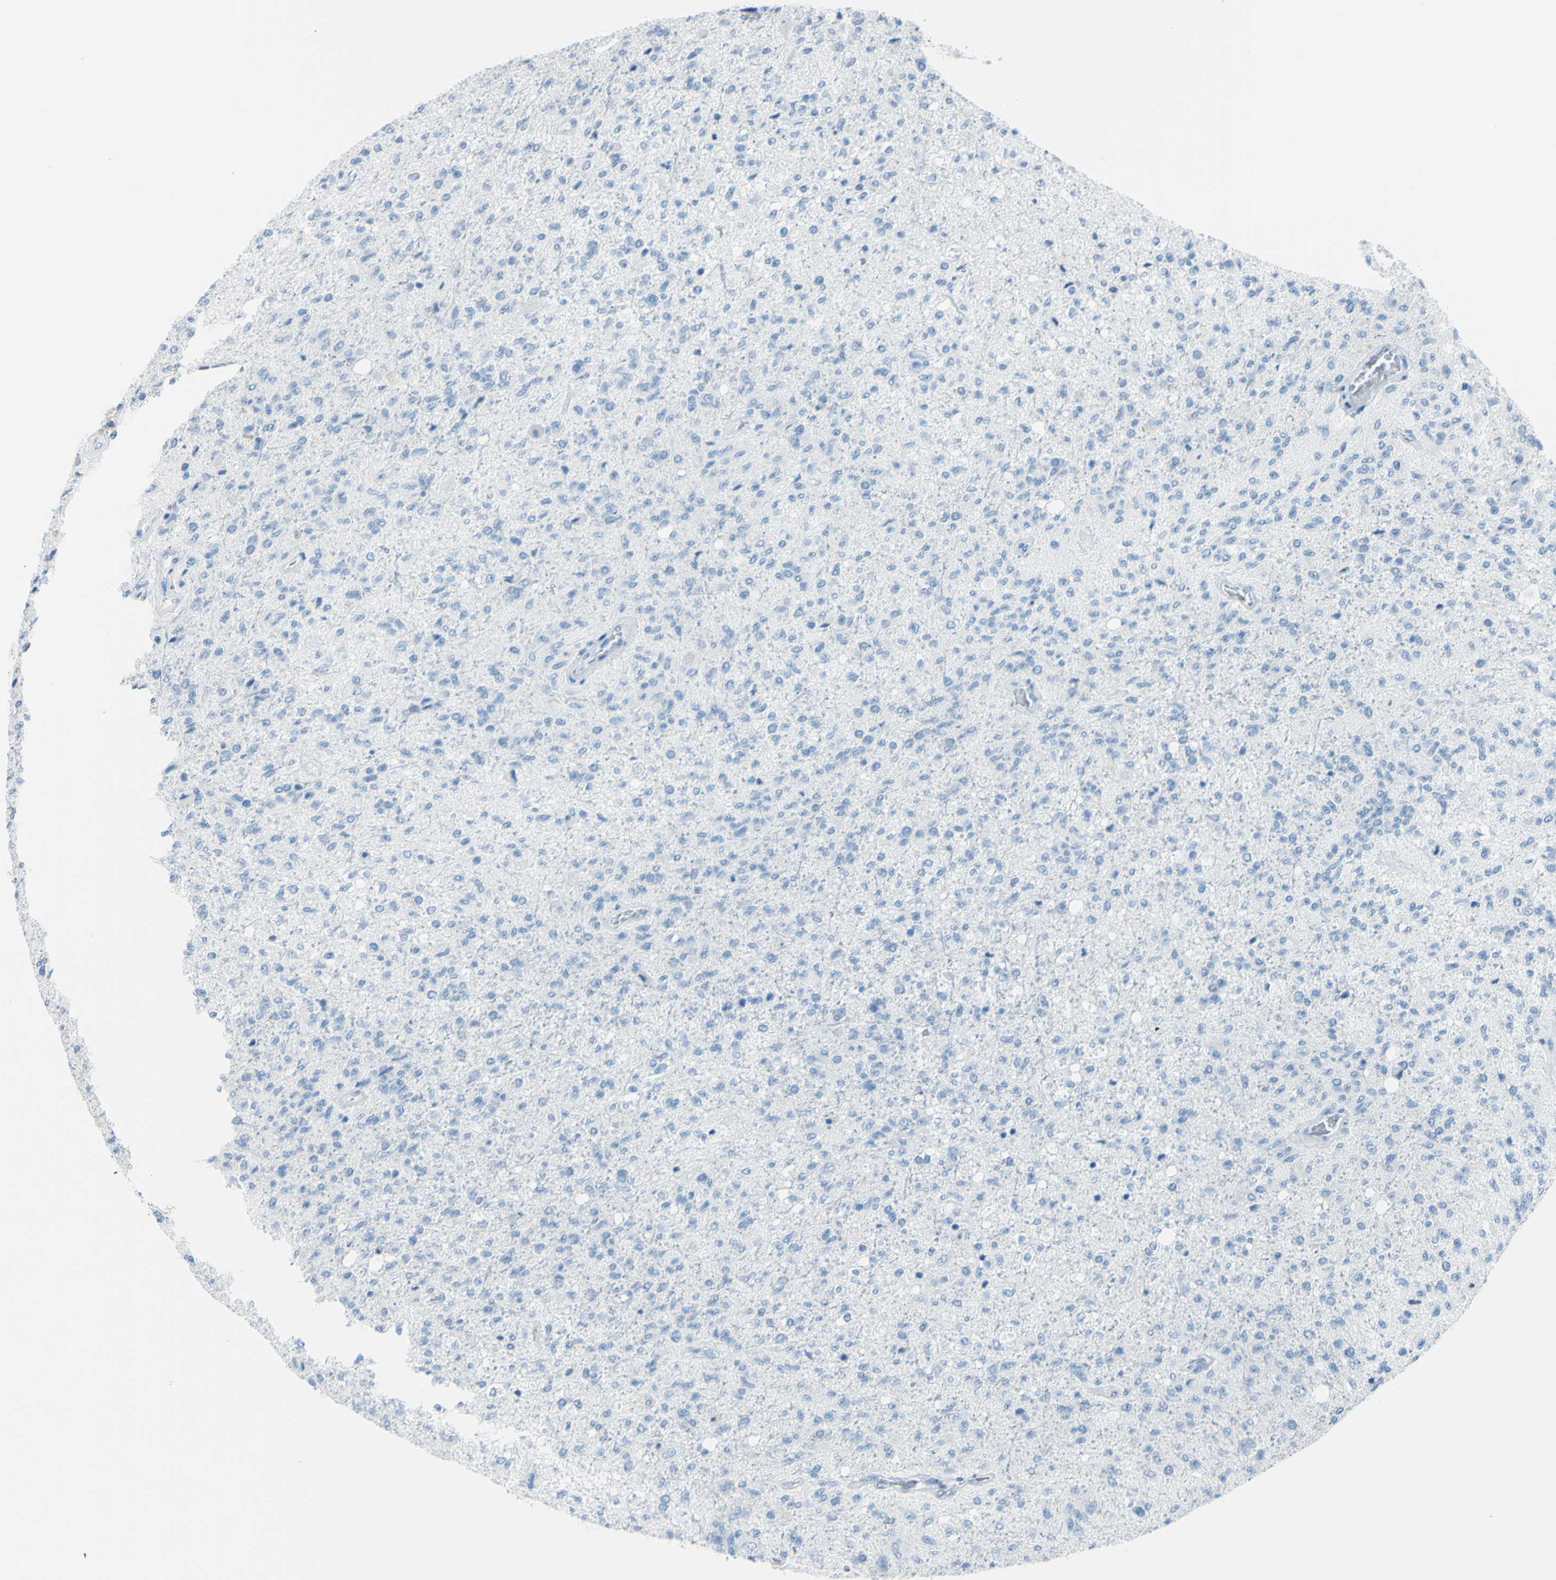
{"staining": {"intensity": "negative", "quantity": "none", "location": "none"}, "tissue": "glioma", "cell_type": "Tumor cells", "image_type": "cancer", "snomed": [{"axis": "morphology", "description": "Normal tissue, NOS"}, {"axis": "morphology", "description": "Glioma, malignant, High grade"}, {"axis": "topography", "description": "Cerebral cortex"}], "caption": "This is a histopathology image of IHC staining of malignant glioma (high-grade), which shows no staining in tumor cells.", "gene": "TFPI2", "patient": {"sex": "male", "age": 77}}